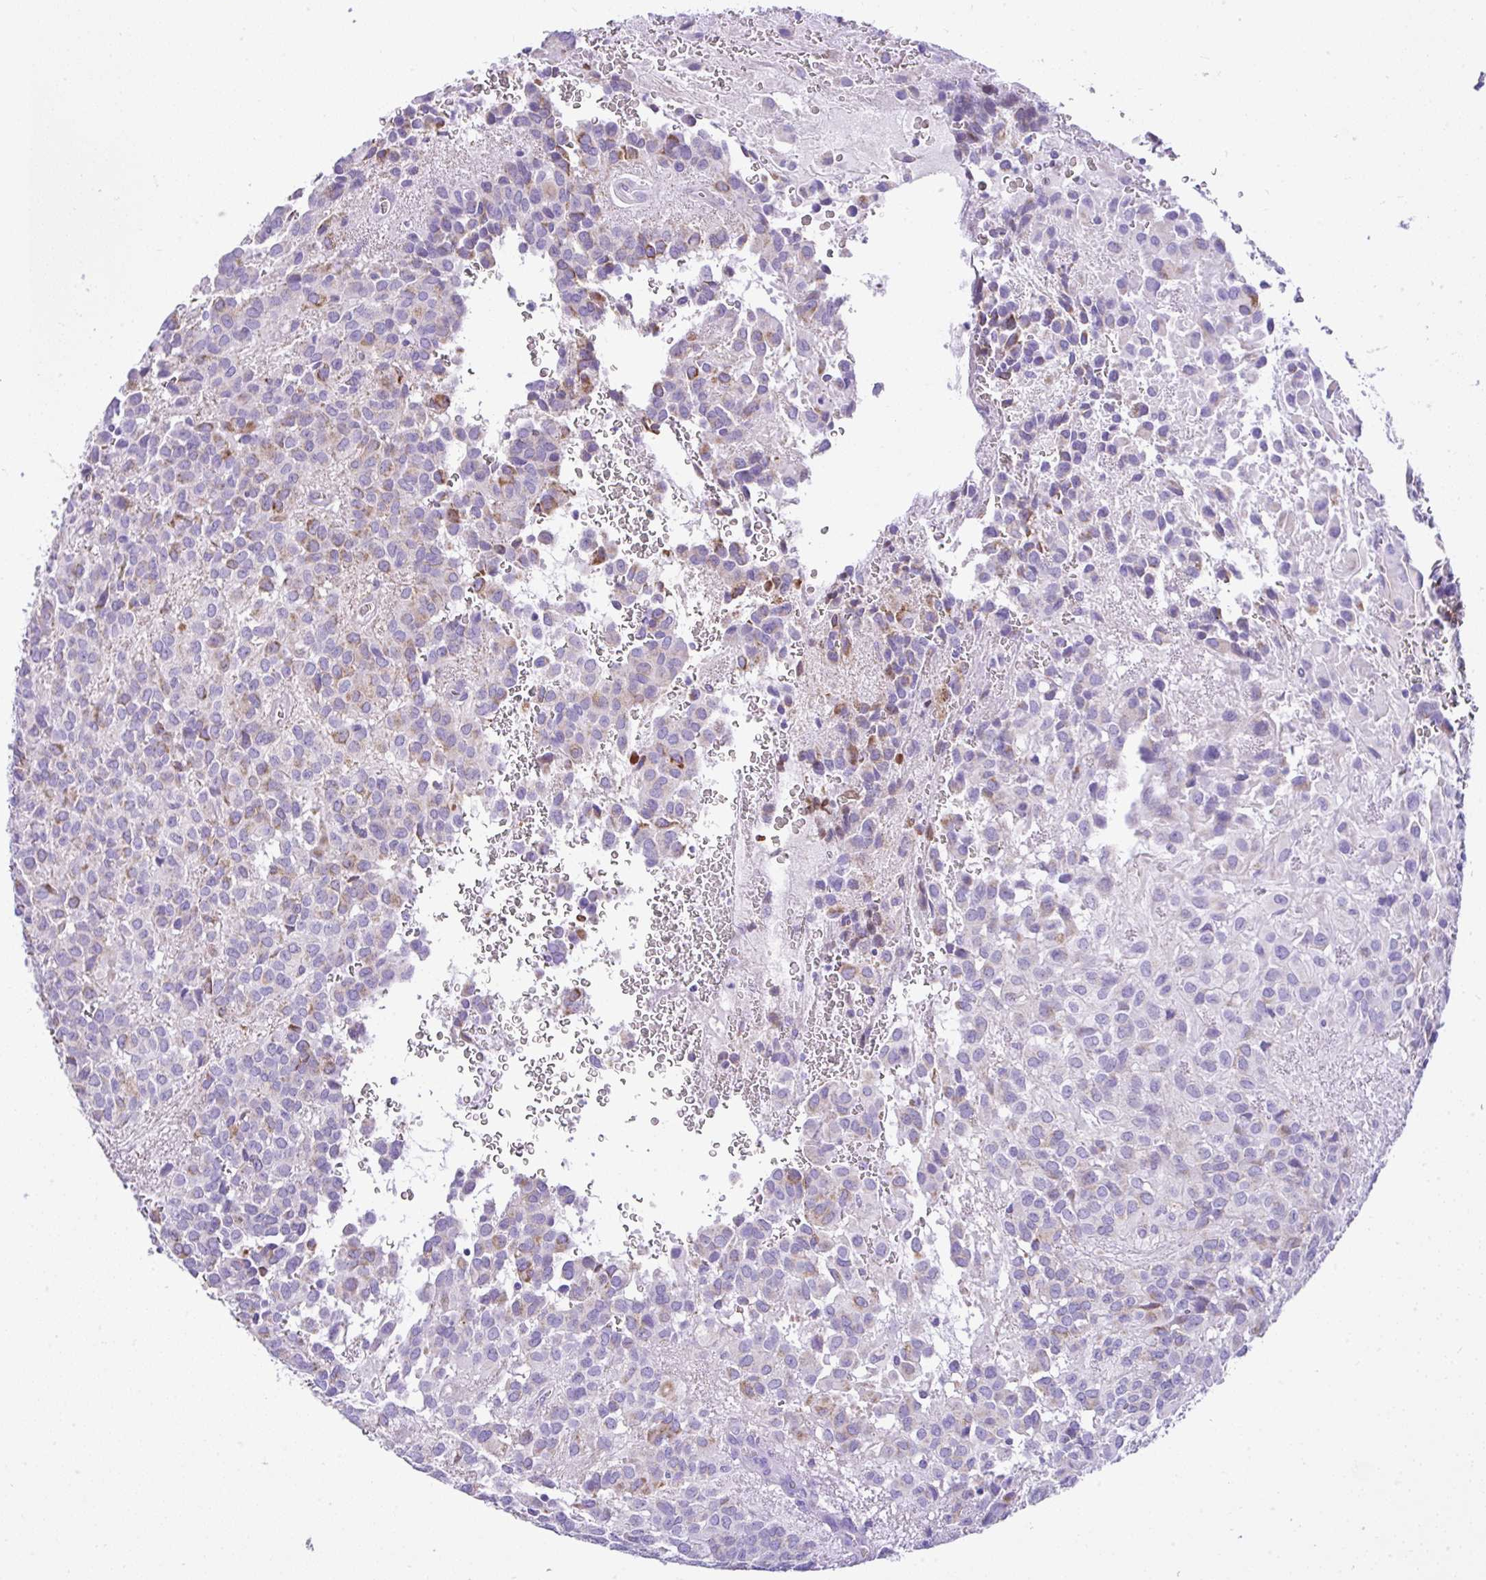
{"staining": {"intensity": "moderate", "quantity": "<25%", "location": "cytoplasmic/membranous"}, "tissue": "glioma", "cell_type": "Tumor cells", "image_type": "cancer", "snomed": [{"axis": "morphology", "description": "Glioma, malignant, Low grade"}, {"axis": "topography", "description": "Brain"}], "caption": "Immunohistochemistry of human malignant glioma (low-grade) displays low levels of moderate cytoplasmic/membranous staining in approximately <25% of tumor cells.", "gene": "SLC13A1", "patient": {"sex": "male", "age": 56}}